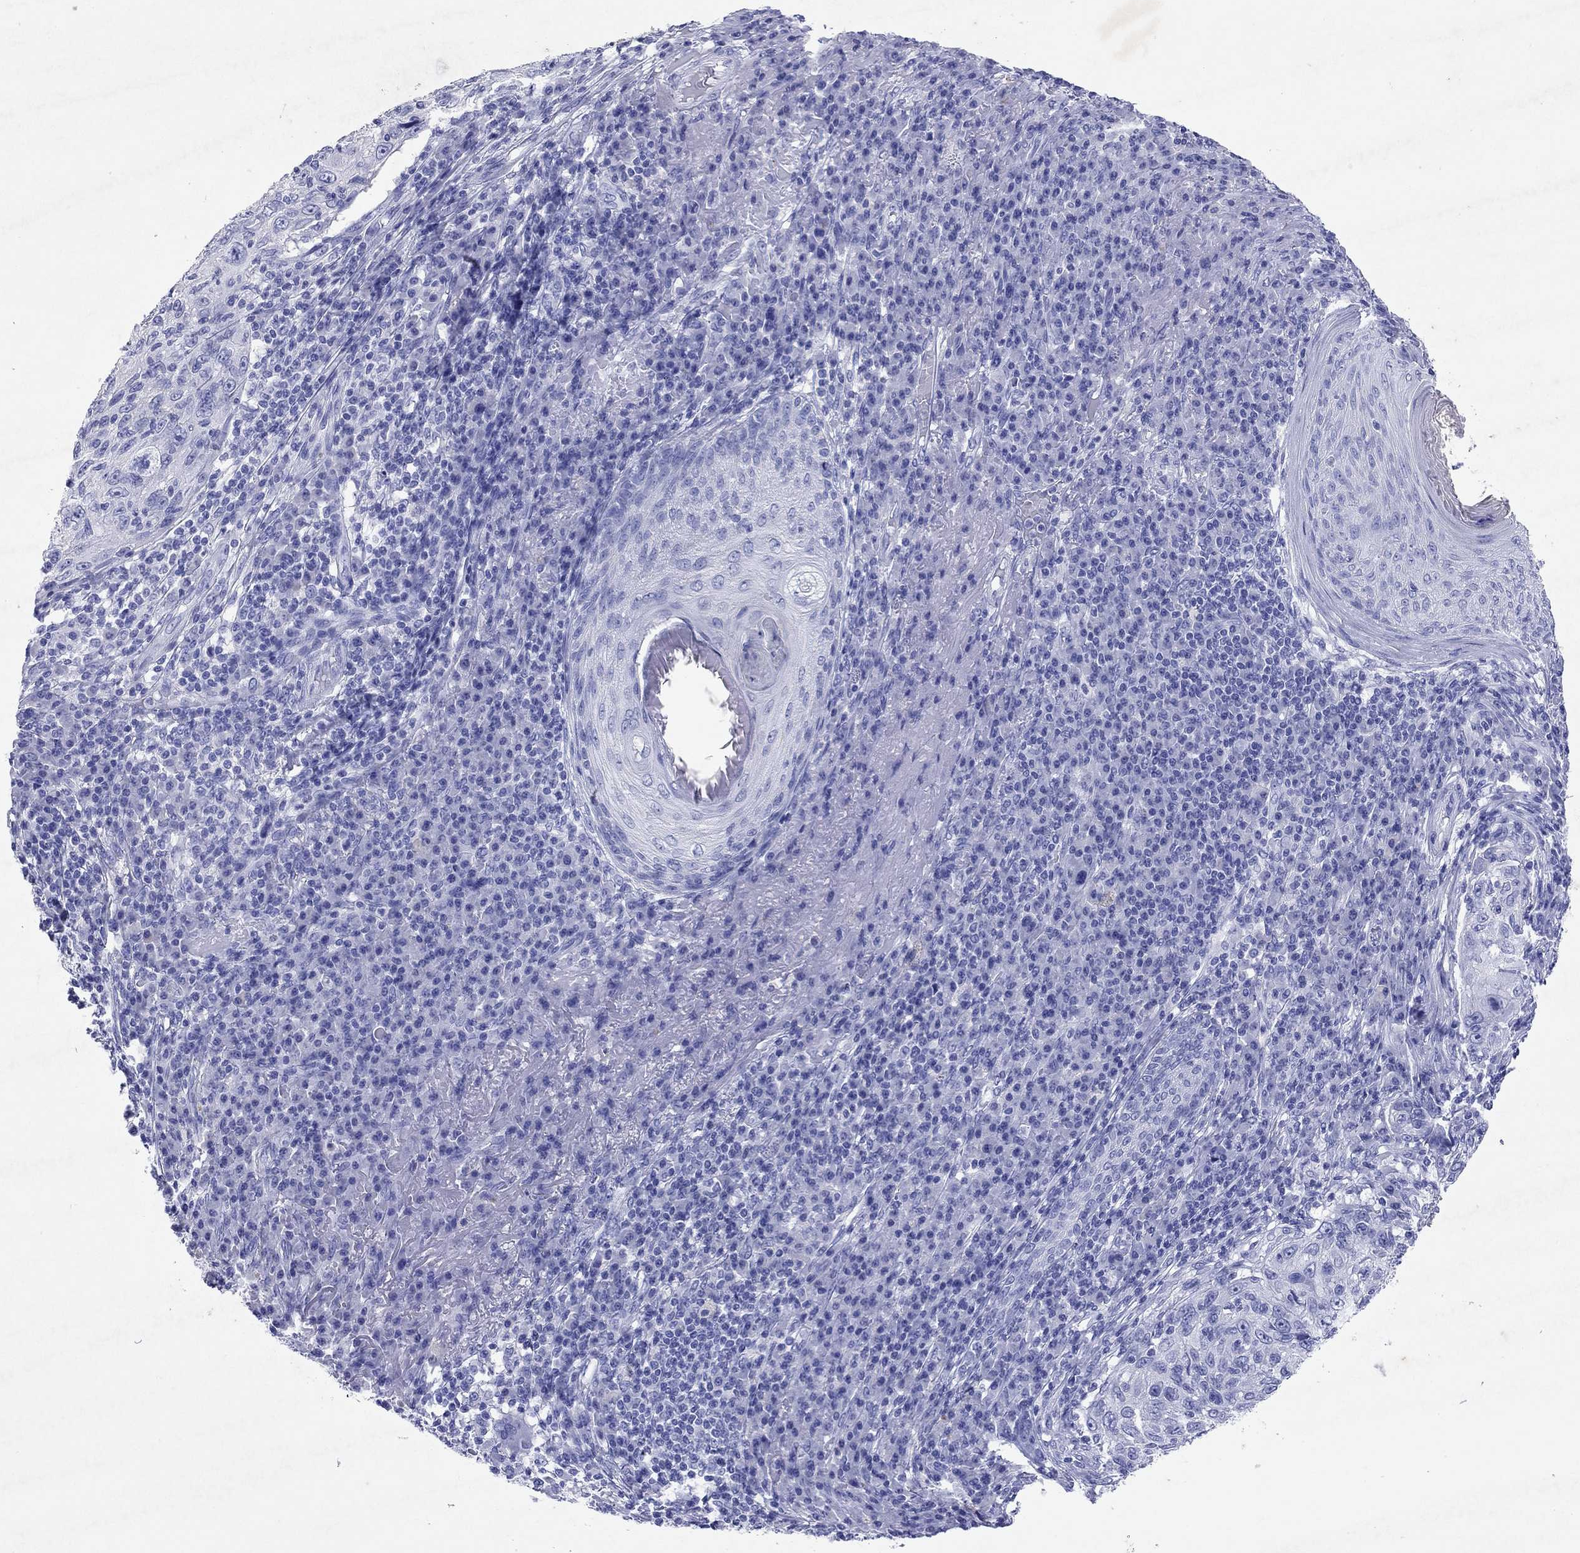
{"staining": {"intensity": "negative", "quantity": "none", "location": "none"}, "tissue": "skin cancer", "cell_type": "Tumor cells", "image_type": "cancer", "snomed": [{"axis": "morphology", "description": "Squamous cell carcinoma, NOS"}, {"axis": "topography", "description": "Skin"}], "caption": "Image shows no protein expression in tumor cells of squamous cell carcinoma (skin) tissue. The staining is performed using DAB (3,3'-diaminobenzidine) brown chromogen with nuclei counter-stained in using hematoxylin.", "gene": "ARMC12", "patient": {"sex": "male", "age": 92}}